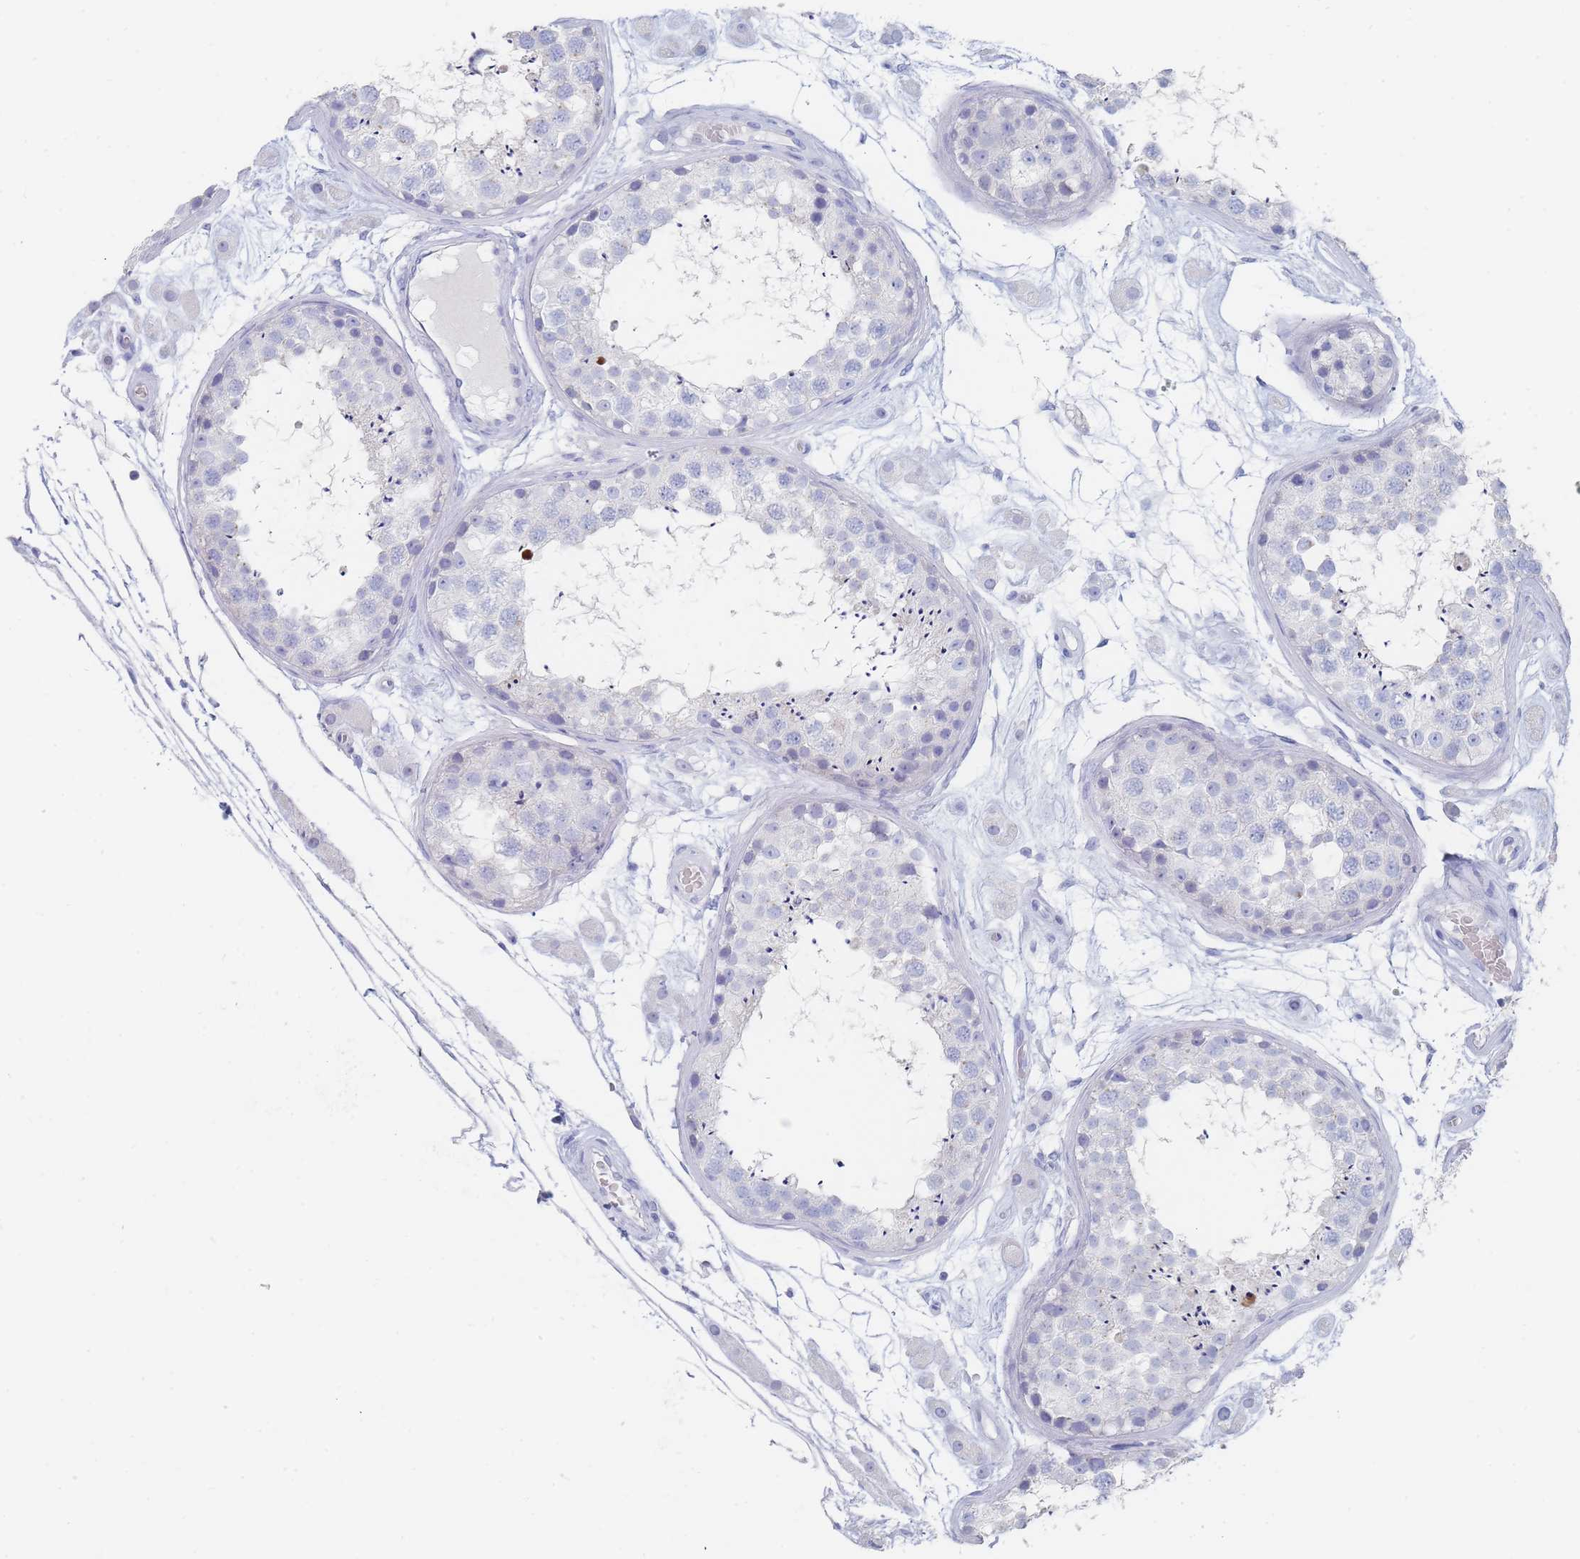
{"staining": {"intensity": "negative", "quantity": "none", "location": "none"}, "tissue": "testis", "cell_type": "Cells in seminiferous ducts", "image_type": "normal", "snomed": [{"axis": "morphology", "description": "Normal tissue, NOS"}, {"axis": "topography", "description": "Testis"}], "caption": "Immunohistochemistry micrograph of normal testis: human testis stained with DAB (3,3'-diaminobenzidine) demonstrates no significant protein expression in cells in seminiferous ducts. The staining was performed using DAB (3,3'-diaminobenzidine) to visualize the protein expression in brown, while the nuclei were stained in blue with hematoxylin (Magnification: 20x).", "gene": "SLC25A35", "patient": {"sex": "male", "age": 25}}